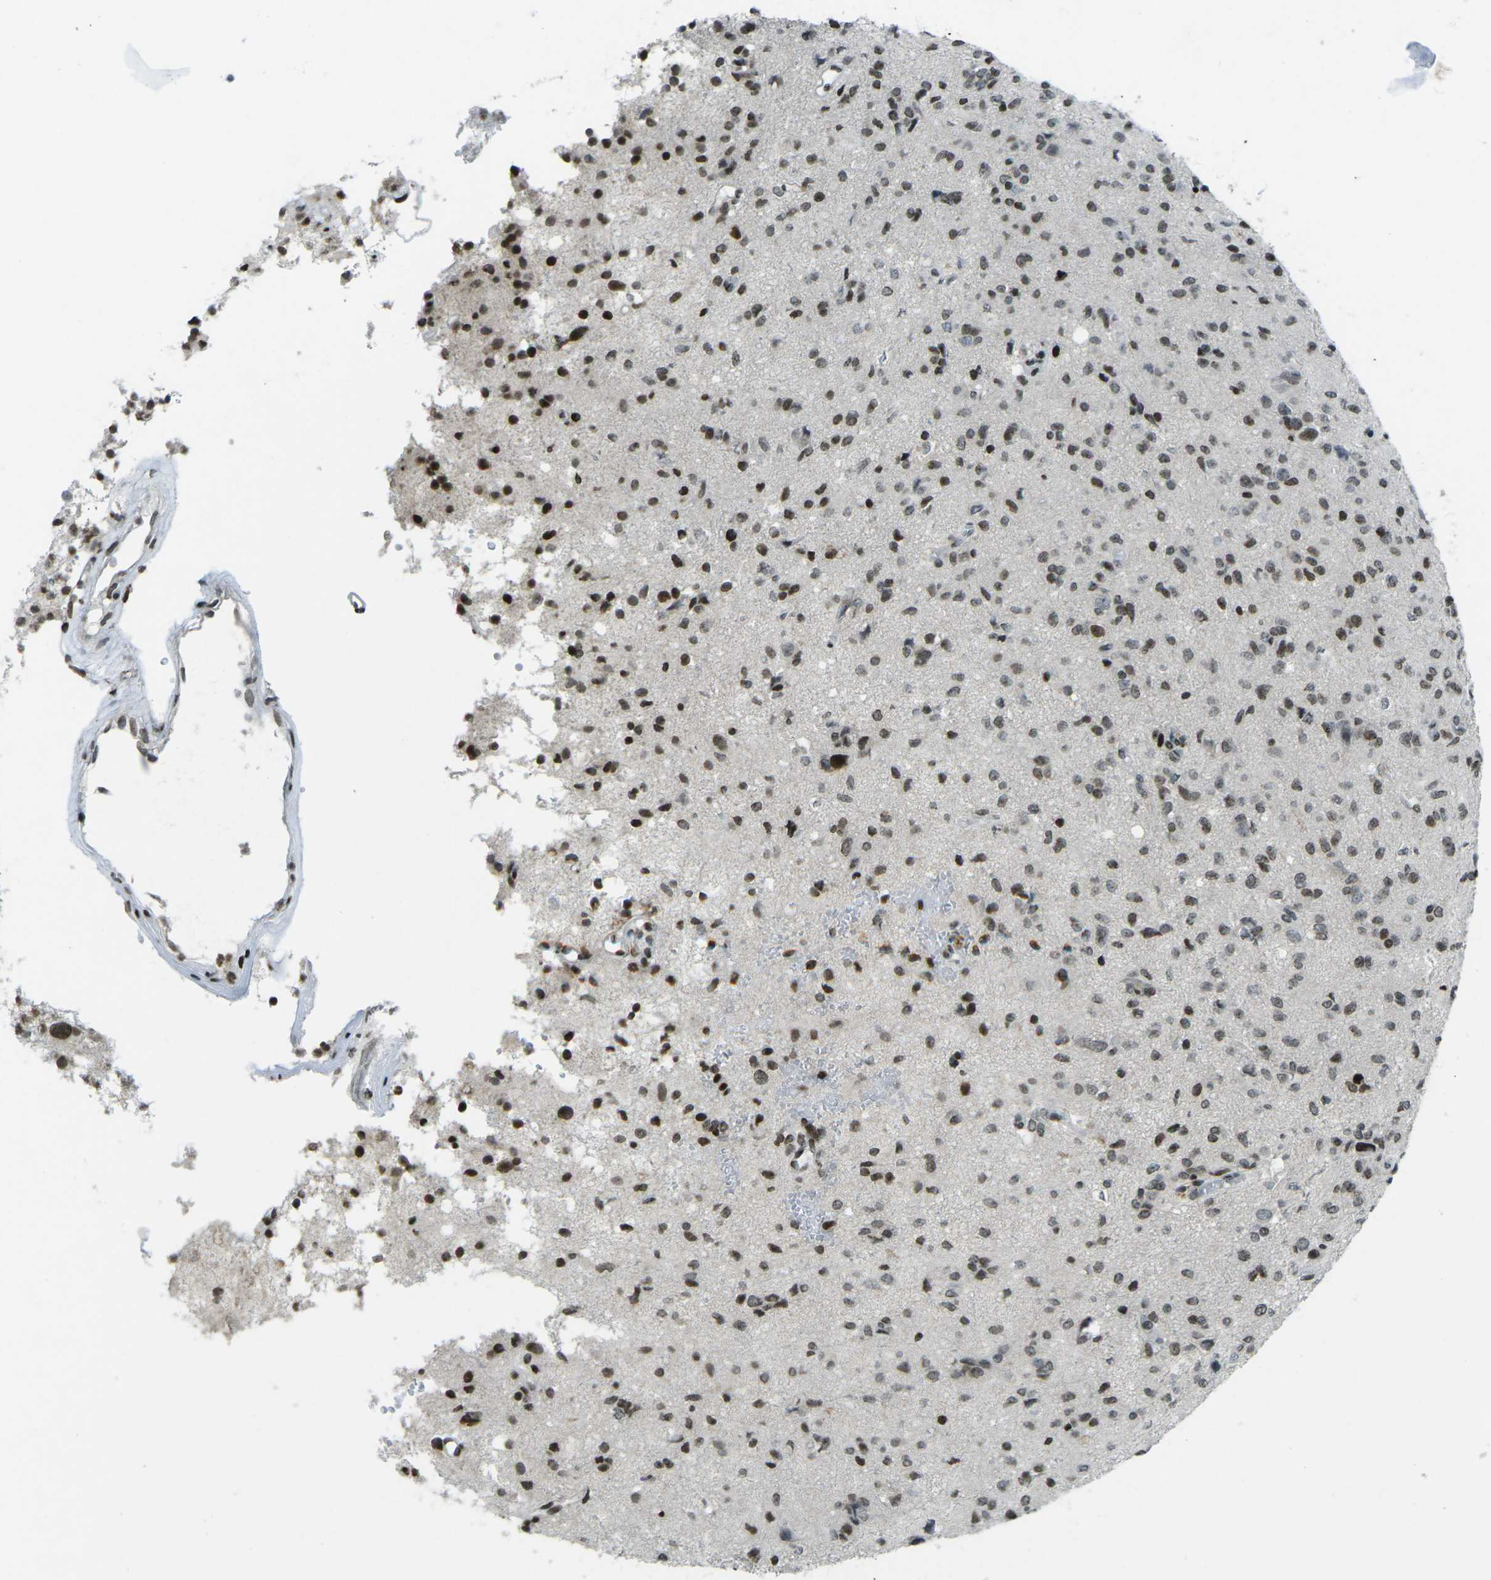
{"staining": {"intensity": "strong", "quantity": ">75%", "location": "nuclear"}, "tissue": "glioma", "cell_type": "Tumor cells", "image_type": "cancer", "snomed": [{"axis": "morphology", "description": "Glioma, malignant, High grade"}, {"axis": "topography", "description": "Brain"}], "caption": "Malignant glioma (high-grade) stained with immunohistochemistry demonstrates strong nuclear expression in approximately >75% of tumor cells.", "gene": "EME1", "patient": {"sex": "female", "age": 59}}